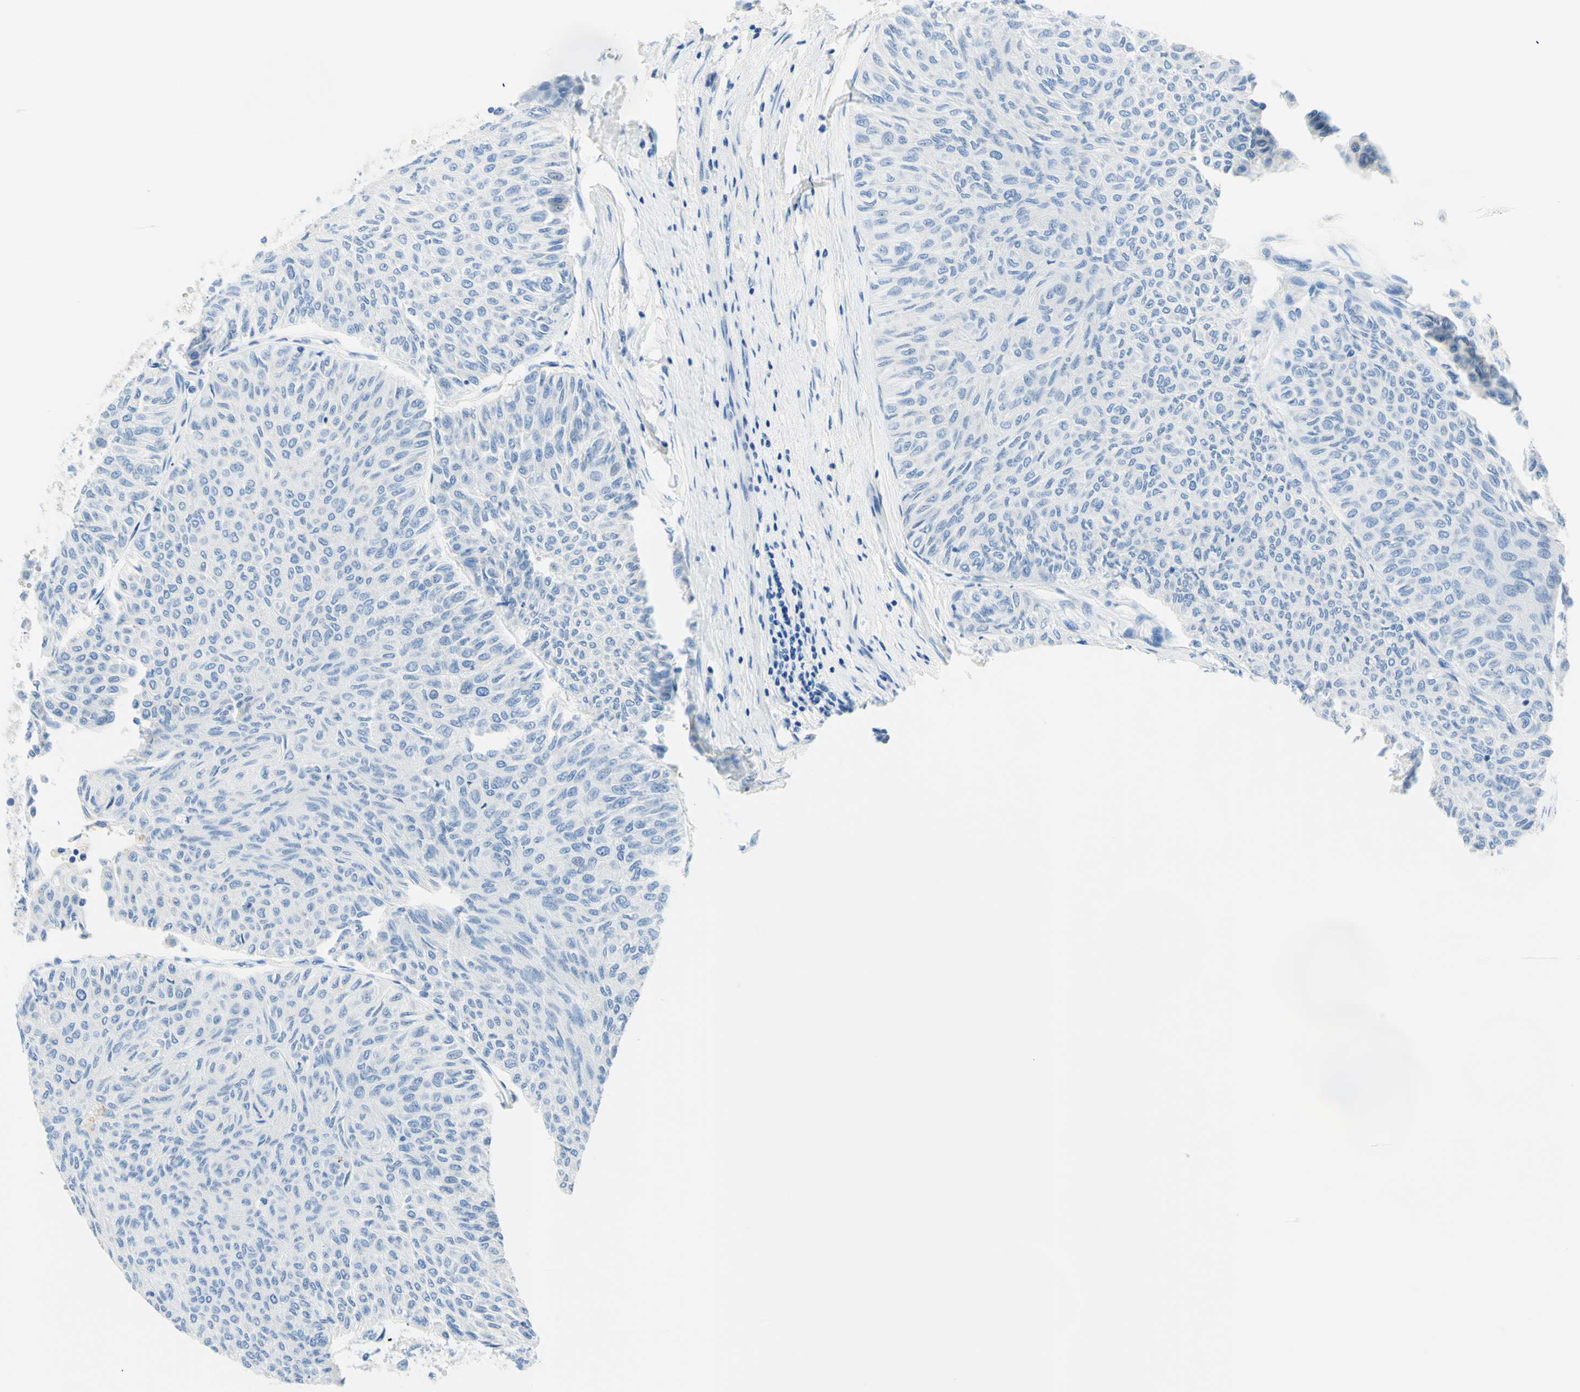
{"staining": {"intensity": "negative", "quantity": "none", "location": "none"}, "tissue": "urothelial cancer", "cell_type": "Tumor cells", "image_type": "cancer", "snomed": [{"axis": "morphology", "description": "Urothelial carcinoma, Low grade"}, {"axis": "topography", "description": "Urinary bladder"}], "caption": "An immunohistochemistry histopathology image of urothelial cancer is shown. There is no staining in tumor cells of urothelial cancer. The staining was performed using DAB to visualize the protein expression in brown, while the nuclei were stained in blue with hematoxylin (Magnification: 20x).", "gene": "MYH2", "patient": {"sex": "male", "age": 78}}